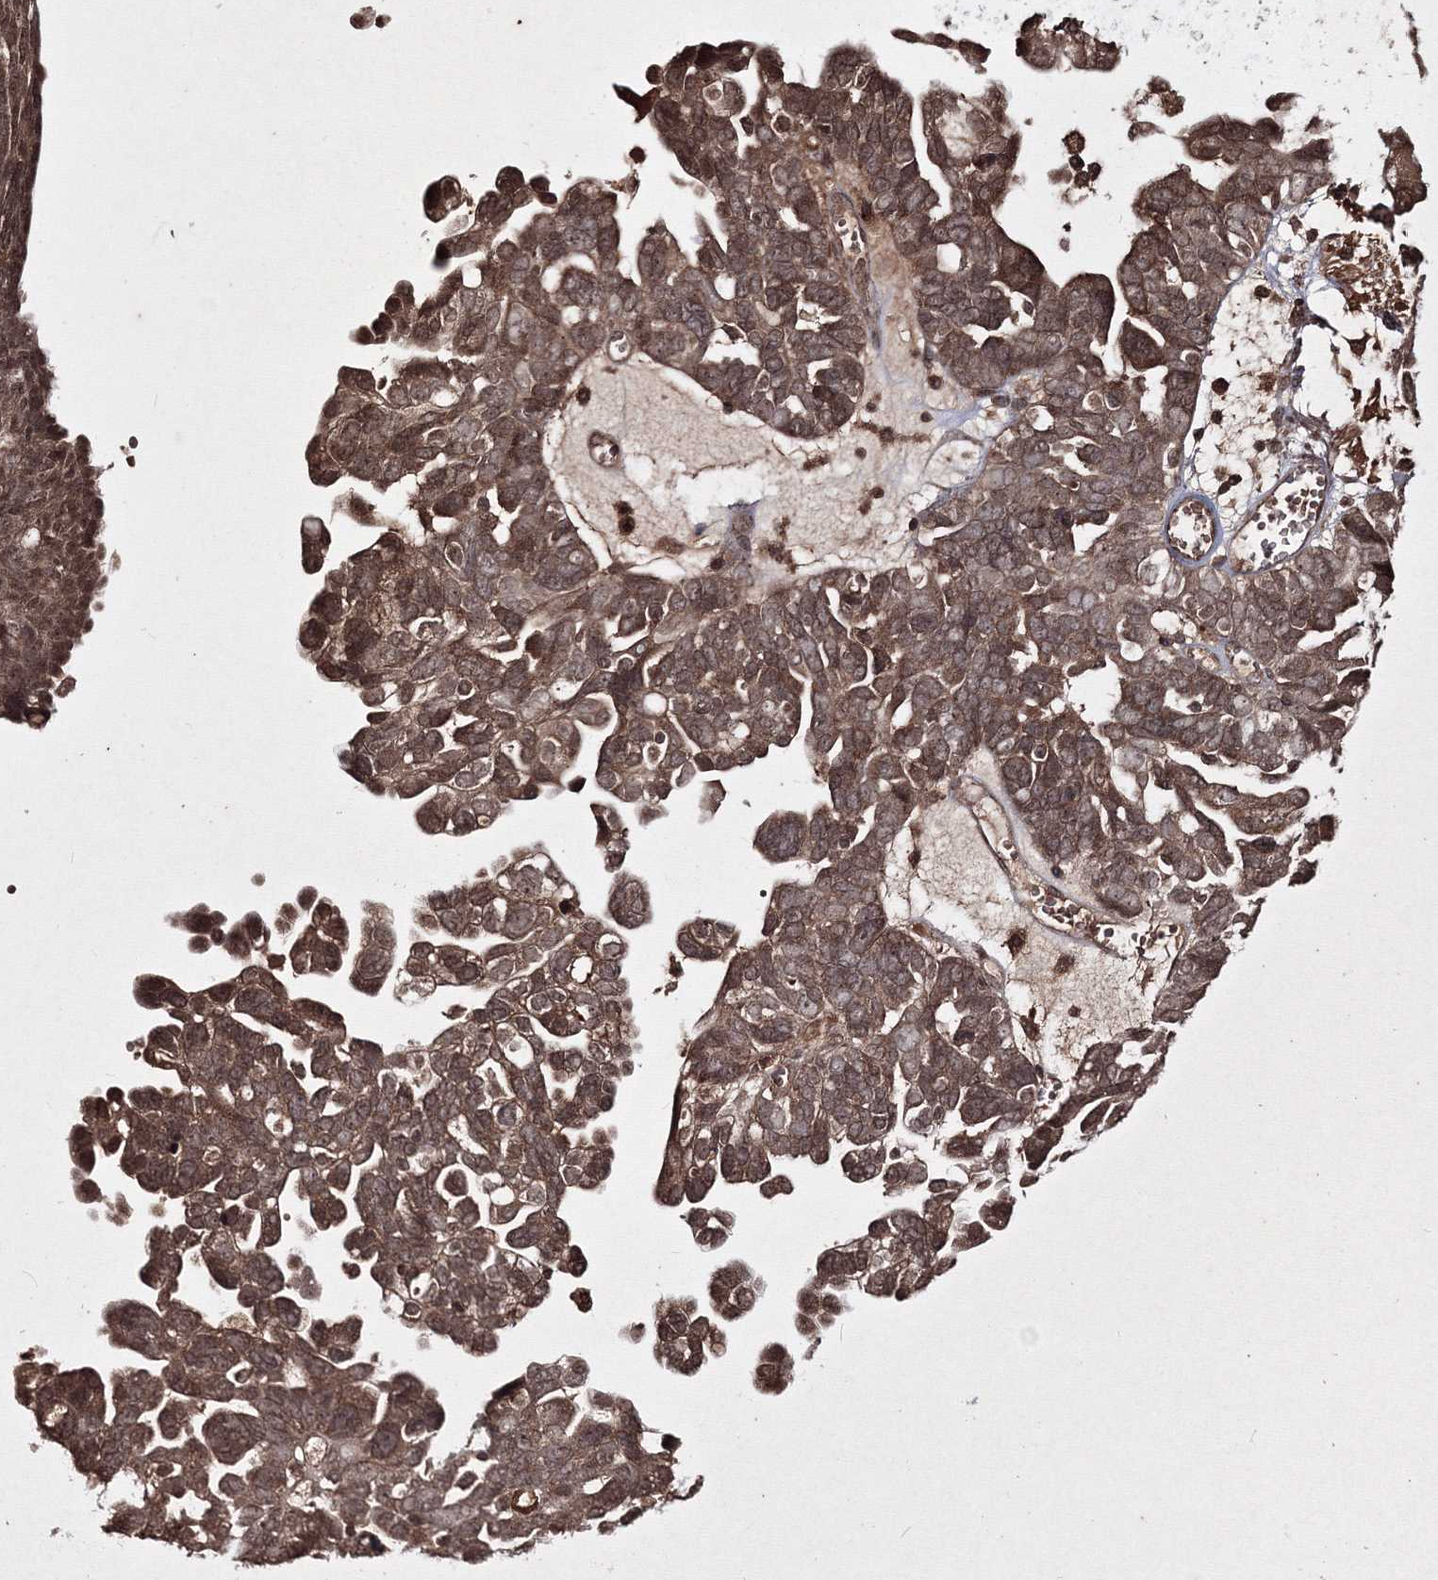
{"staining": {"intensity": "strong", "quantity": ">75%", "location": "cytoplasmic/membranous,nuclear"}, "tissue": "ovarian cancer", "cell_type": "Tumor cells", "image_type": "cancer", "snomed": [{"axis": "morphology", "description": "Cystadenocarcinoma, serous, NOS"}, {"axis": "topography", "description": "Ovary"}], "caption": "This image demonstrates immunohistochemistry staining of ovarian cancer, with high strong cytoplasmic/membranous and nuclear staining in approximately >75% of tumor cells.", "gene": "PEX13", "patient": {"sex": "female", "age": 79}}